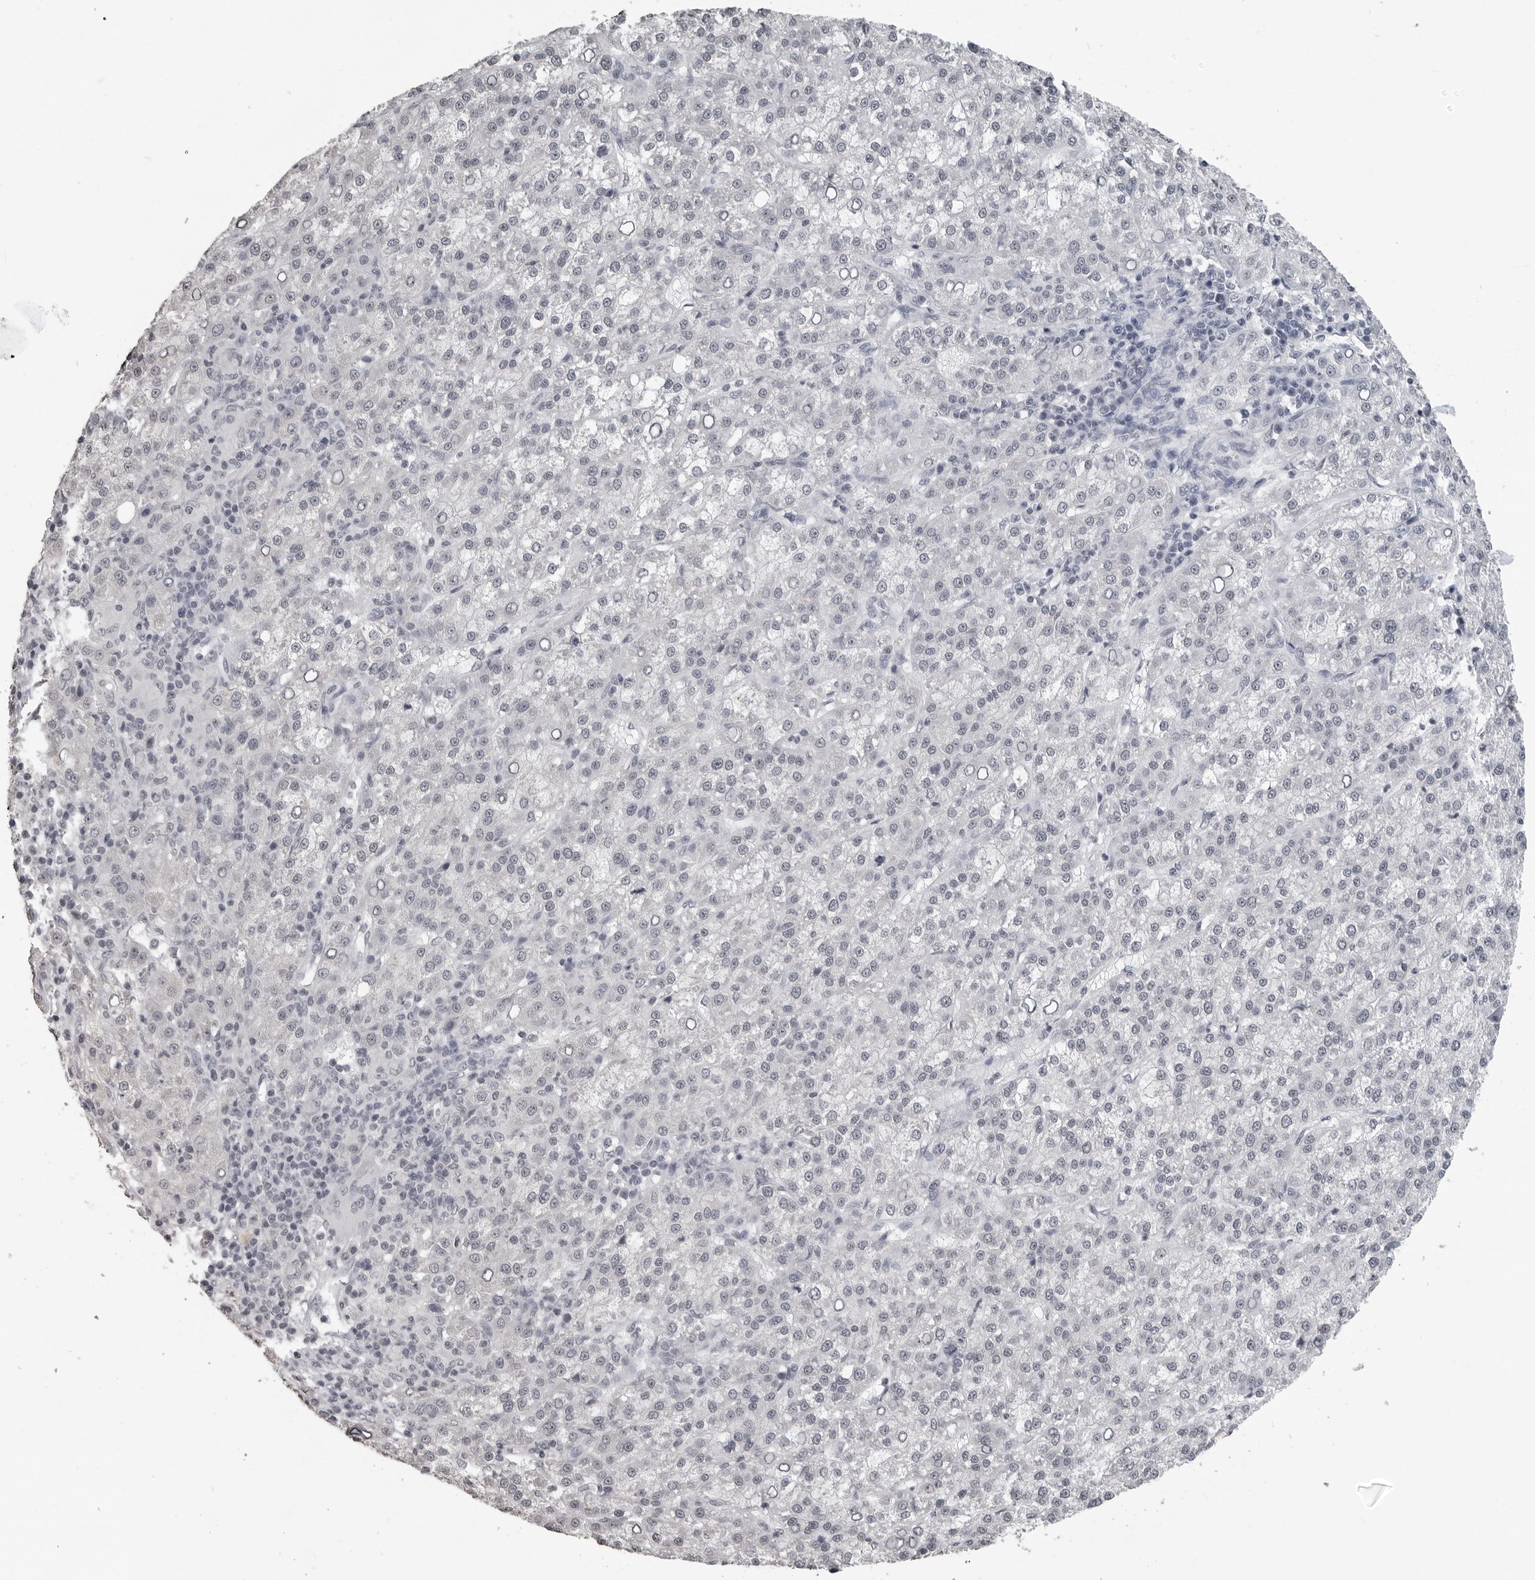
{"staining": {"intensity": "negative", "quantity": "none", "location": "none"}, "tissue": "liver cancer", "cell_type": "Tumor cells", "image_type": "cancer", "snomed": [{"axis": "morphology", "description": "Carcinoma, Hepatocellular, NOS"}, {"axis": "topography", "description": "Liver"}], "caption": "Tumor cells show no significant protein positivity in liver cancer. Brightfield microscopy of immunohistochemistry stained with DAB (3,3'-diaminobenzidine) (brown) and hematoxylin (blue), captured at high magnification.", "gene": "DDX54", "patient": {"sex": "female", "age": 58}}